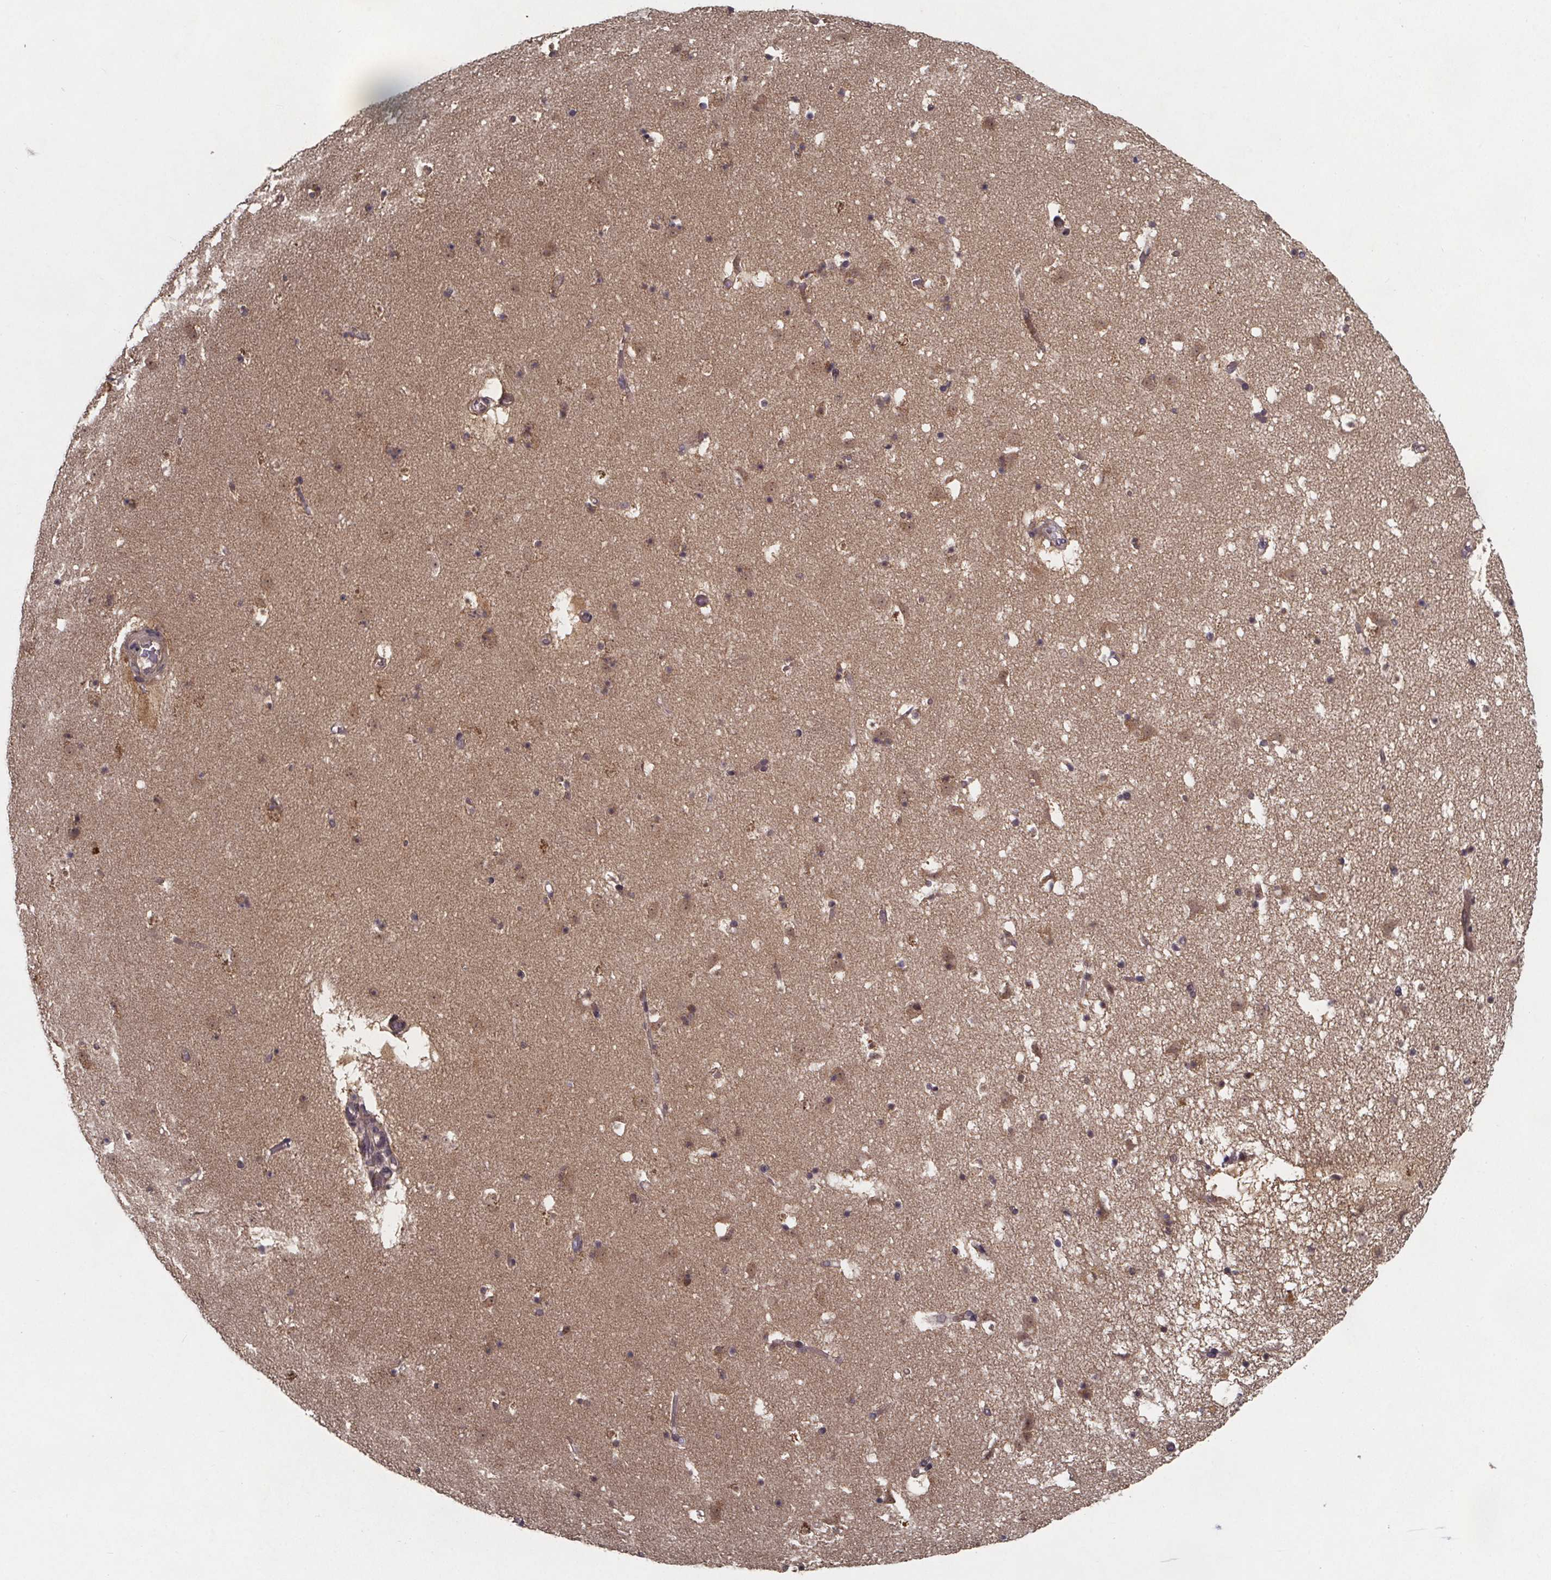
{"staining": {"intensity": "negative", "quantity": "none", "location": "none"}, "tissue": "caudate", "cell_type": "Glial cells", "image_type": "normal", "snomed": [{"axis": "morphology", "description": "Normal tissue, NOS"}, {"axis": "topography", "description": "Lateral ventricle wall"}], "caption": "This is an immunohistochemistry (IHC) image of normal human caudate. There is no staining in glial cells.", "gene": "FN3KRP", "patient": {"sex": "female", "age": 42}}